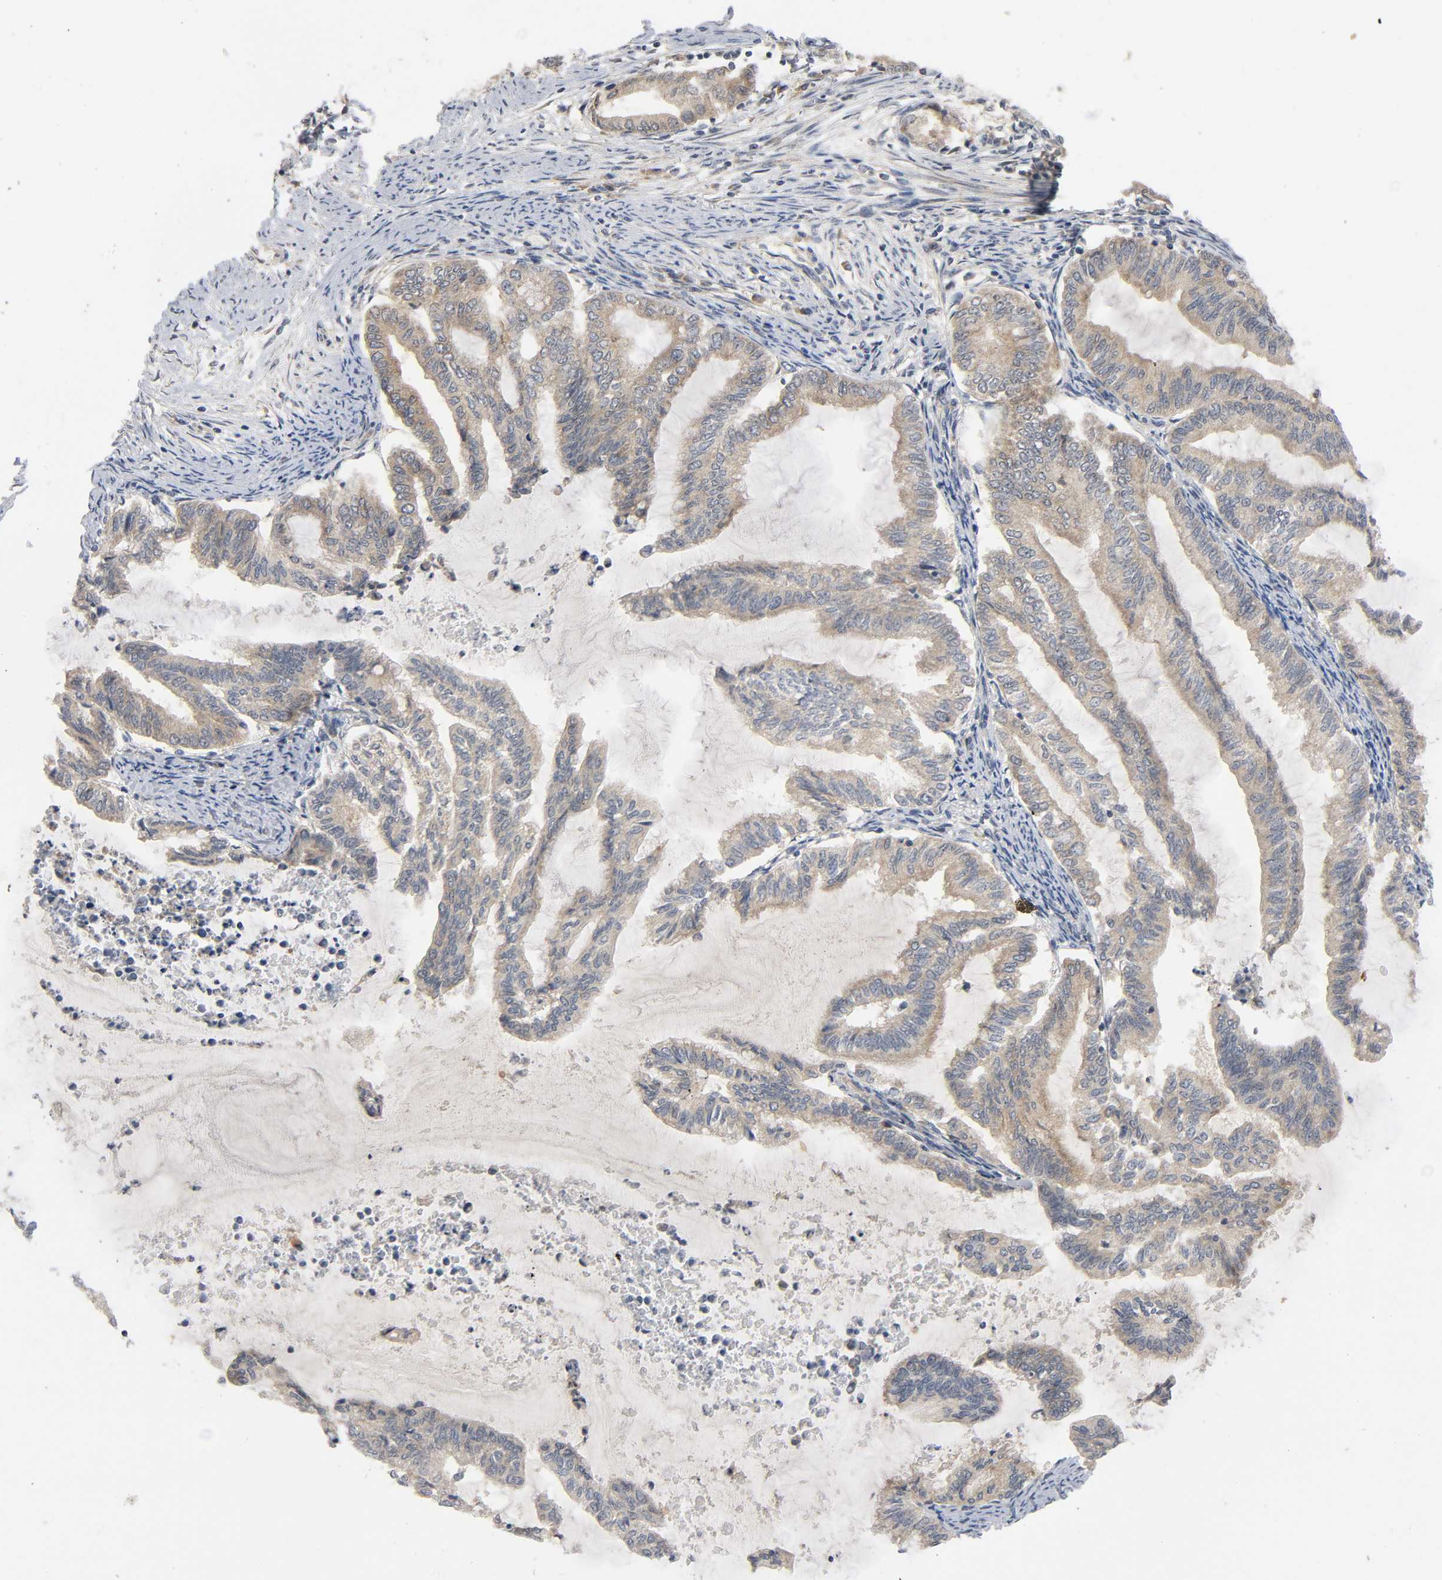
{"staining": {"intensity": "moderate", "quantity": ">75%", "location": "cytoplasmic/membranous"}, "tissue": "endometrial cancer", "cell_type": "Tumor cells", "image_type": "cancer", "snomed": [{"axis": "morphology", "description": "Adenocarcinoma, NOS"}, {"axis": "topography", "description": "Endometrium"}], "caption": "There is medium levels of moderate cytoplasmic/membranous expression in tumor cells of endometrial cancer (adenocarcinoma), as demonstrated by immunohistochemical staining (brown color).", "gene": "MAPK8", "patient": {"sex": "female", "age": 79}}